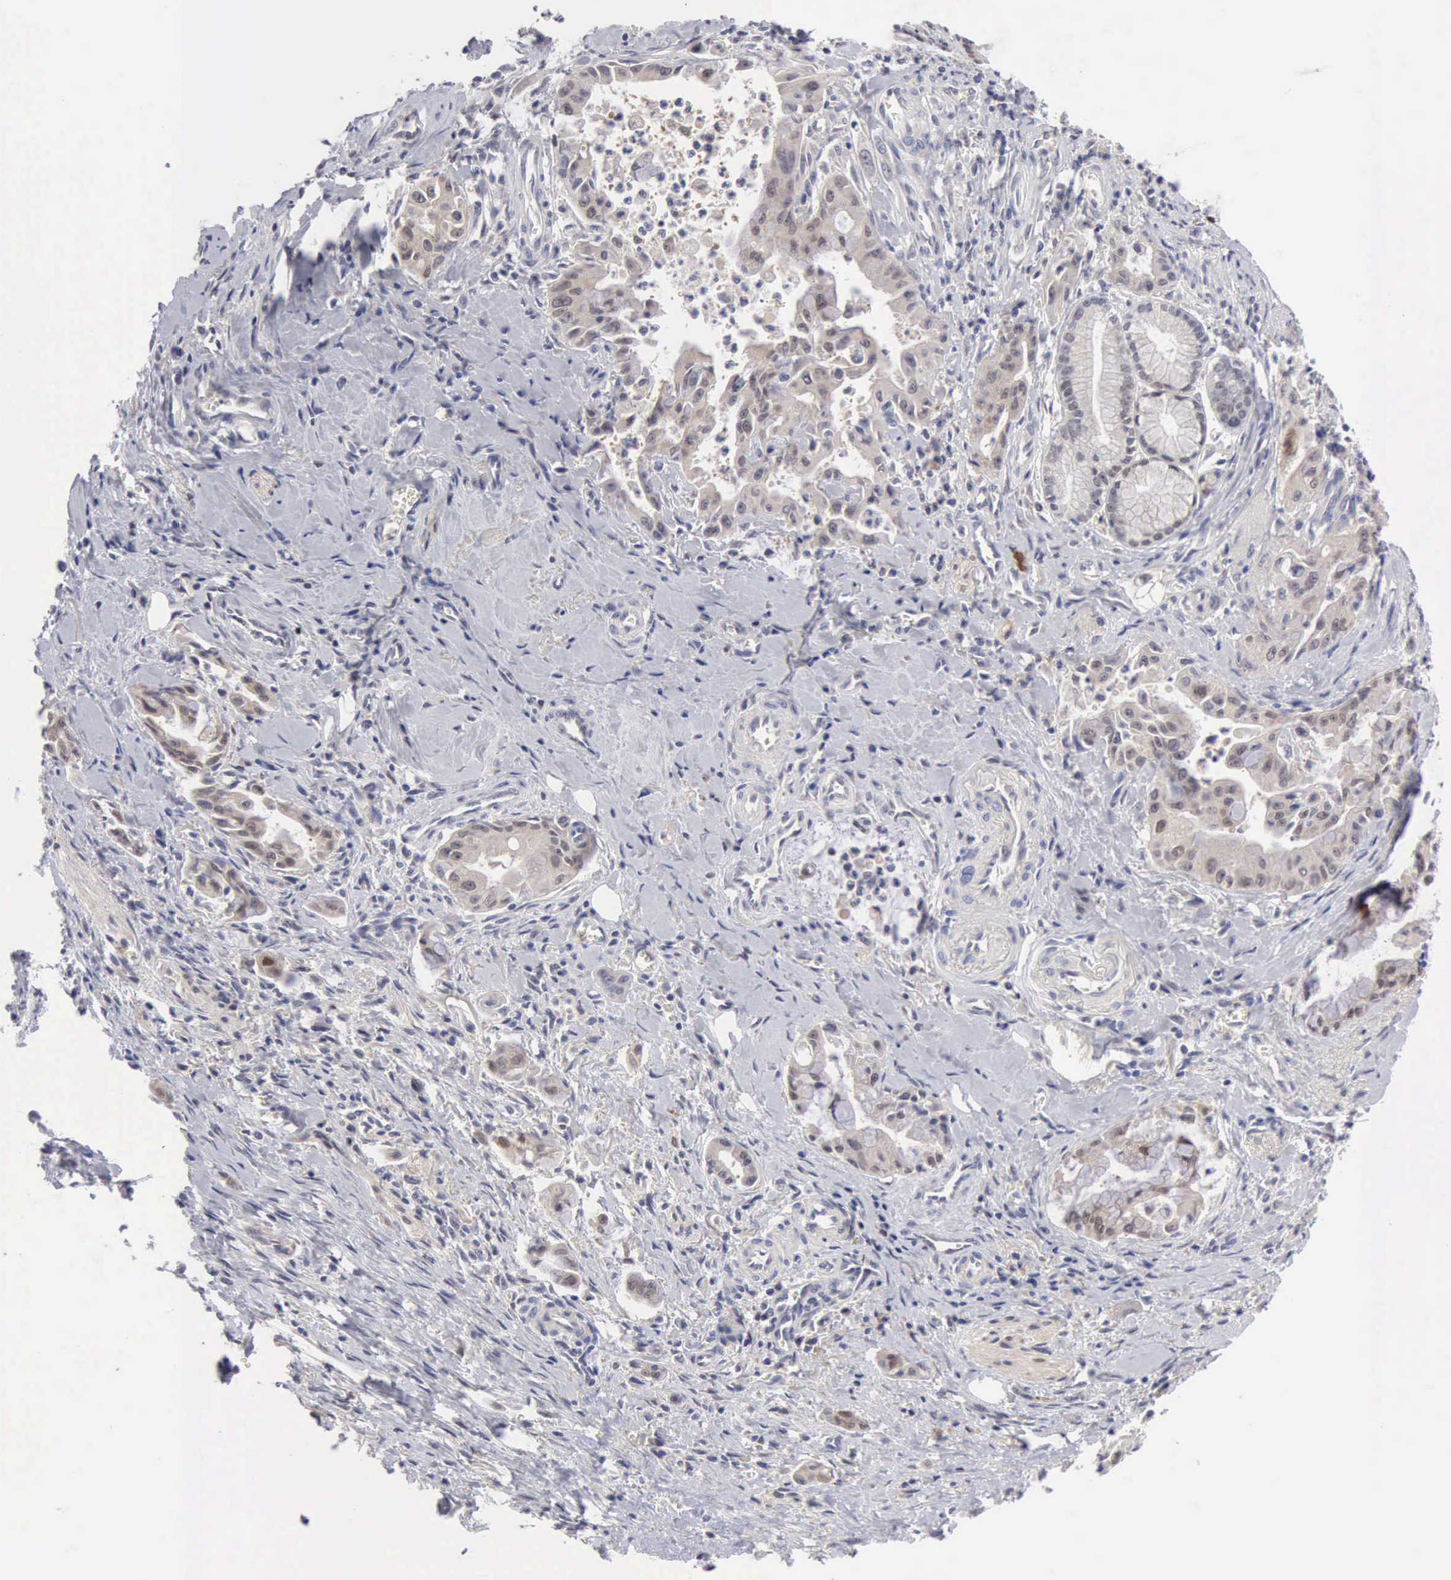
{"staining": {"intensity": "weak", "quantity": ">75%", "location": "cytoplasmic/membranous"}, "tissue": "pancreatic cancer", "cell_type": "Tumor cells", "image_type": "cancer", "snomed": [{"axis": "morphology", "description": "Adenocarcinoma, NOS"}, {"axis": "topography", "description": "Pancreas"}], "caption": "Immunohistochemical staining of adenocarcinoma (pancreatic) reveals low levels of weak cytoplasmic/membranous positivity in about >75% of tumor cells.", "gene": "PTGR2", "patient": {"sex": "male", "age": 59}}